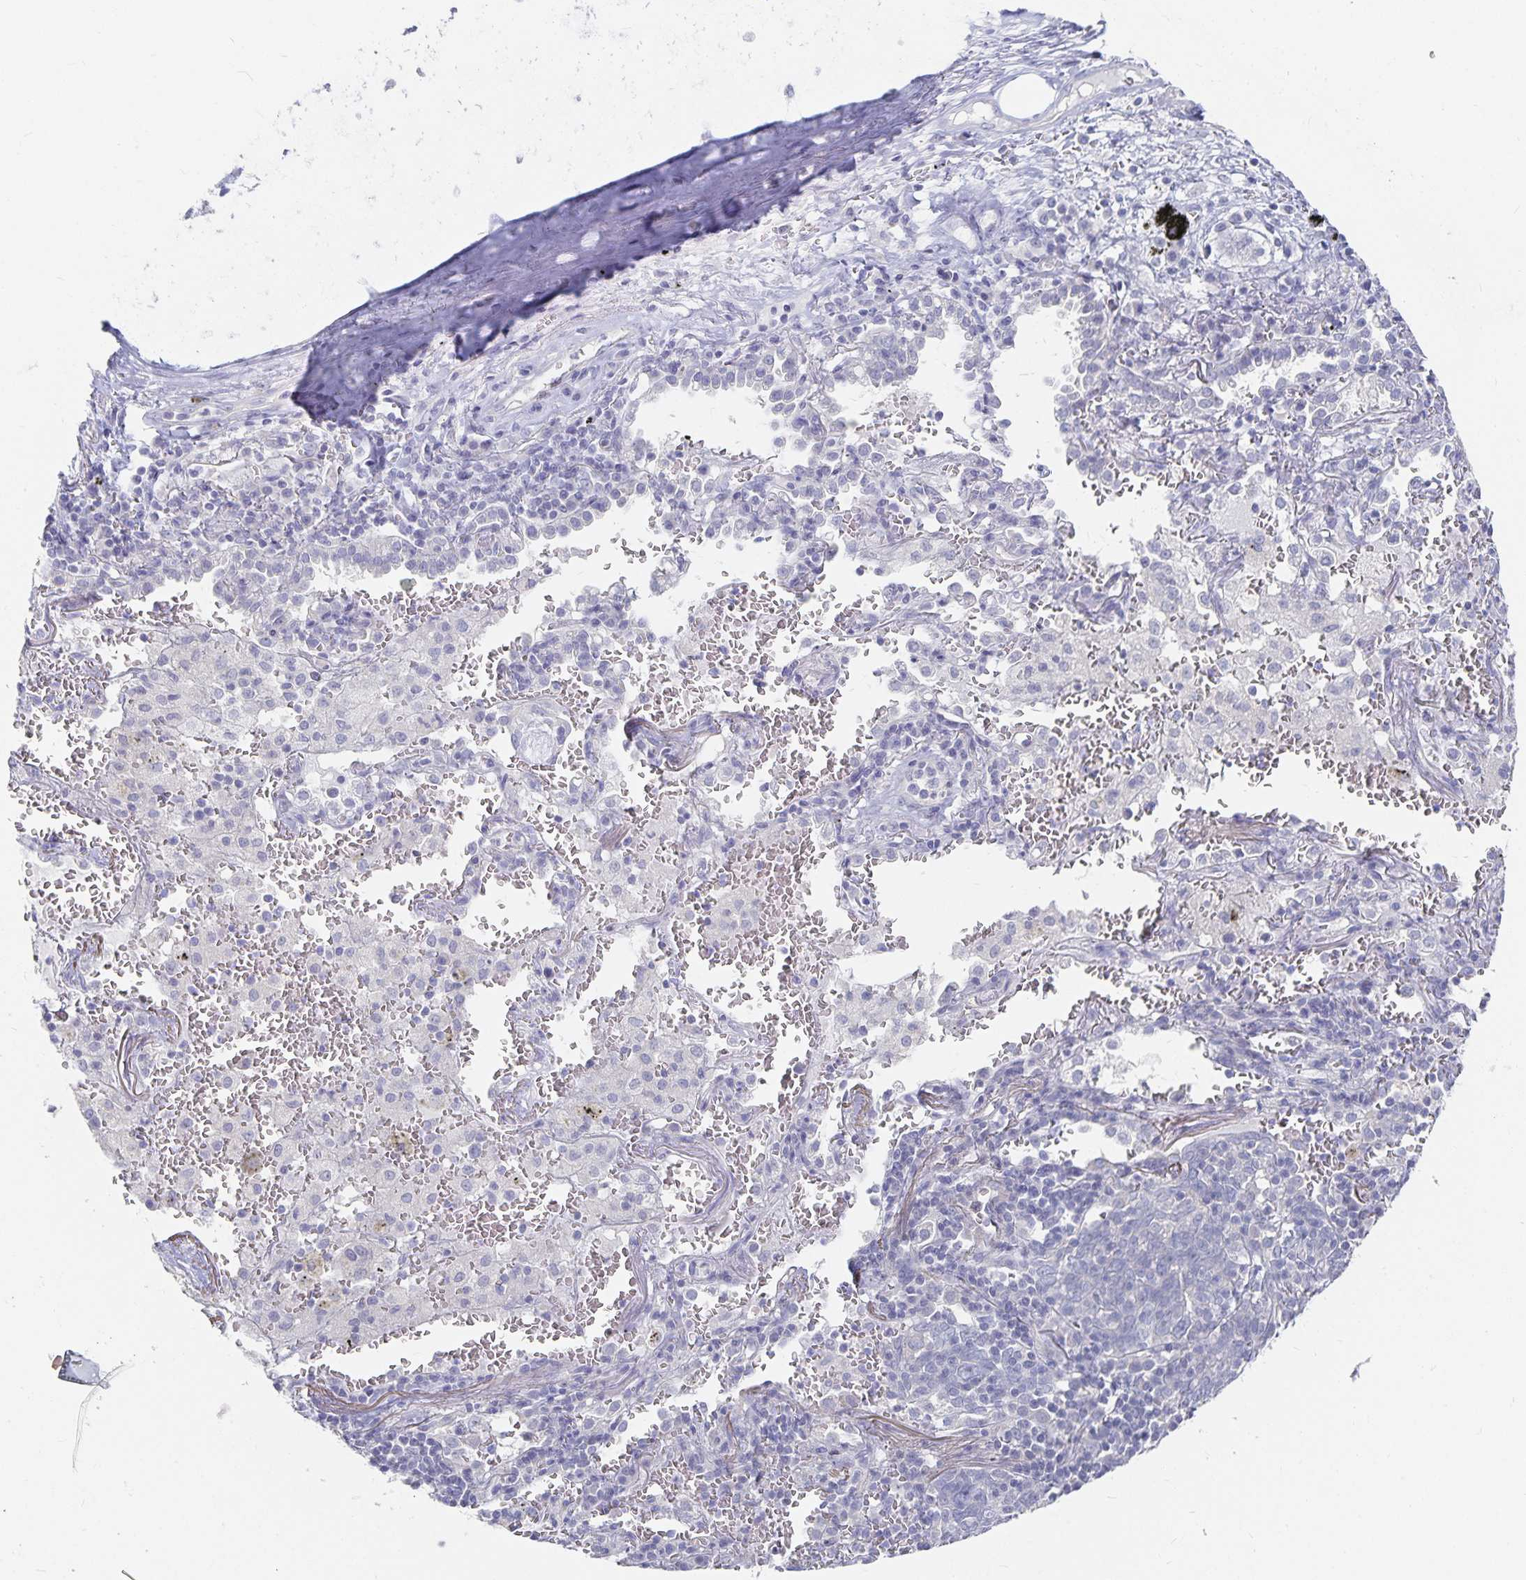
{"staining": {"intensity": "negative", "quantity": "none", "location": "none"}, "tissue": "lung cancer", "cell_type": "Tumor cells", "image_type": "cancer", "snomed": [{"axis": "morphology", "description": "Squamous cell carcinoma, NOS"}, {"axis": "topography", "description": "Lung"}], "caption": "Immunohistochemistry (IHC) micrograph of human squamous cell carcinoma (lung) stained for a protein (brown), which displays no expression in tumor cells.", "gene": "DNAH9", "patient": {"sex": "female", "age": 72}}